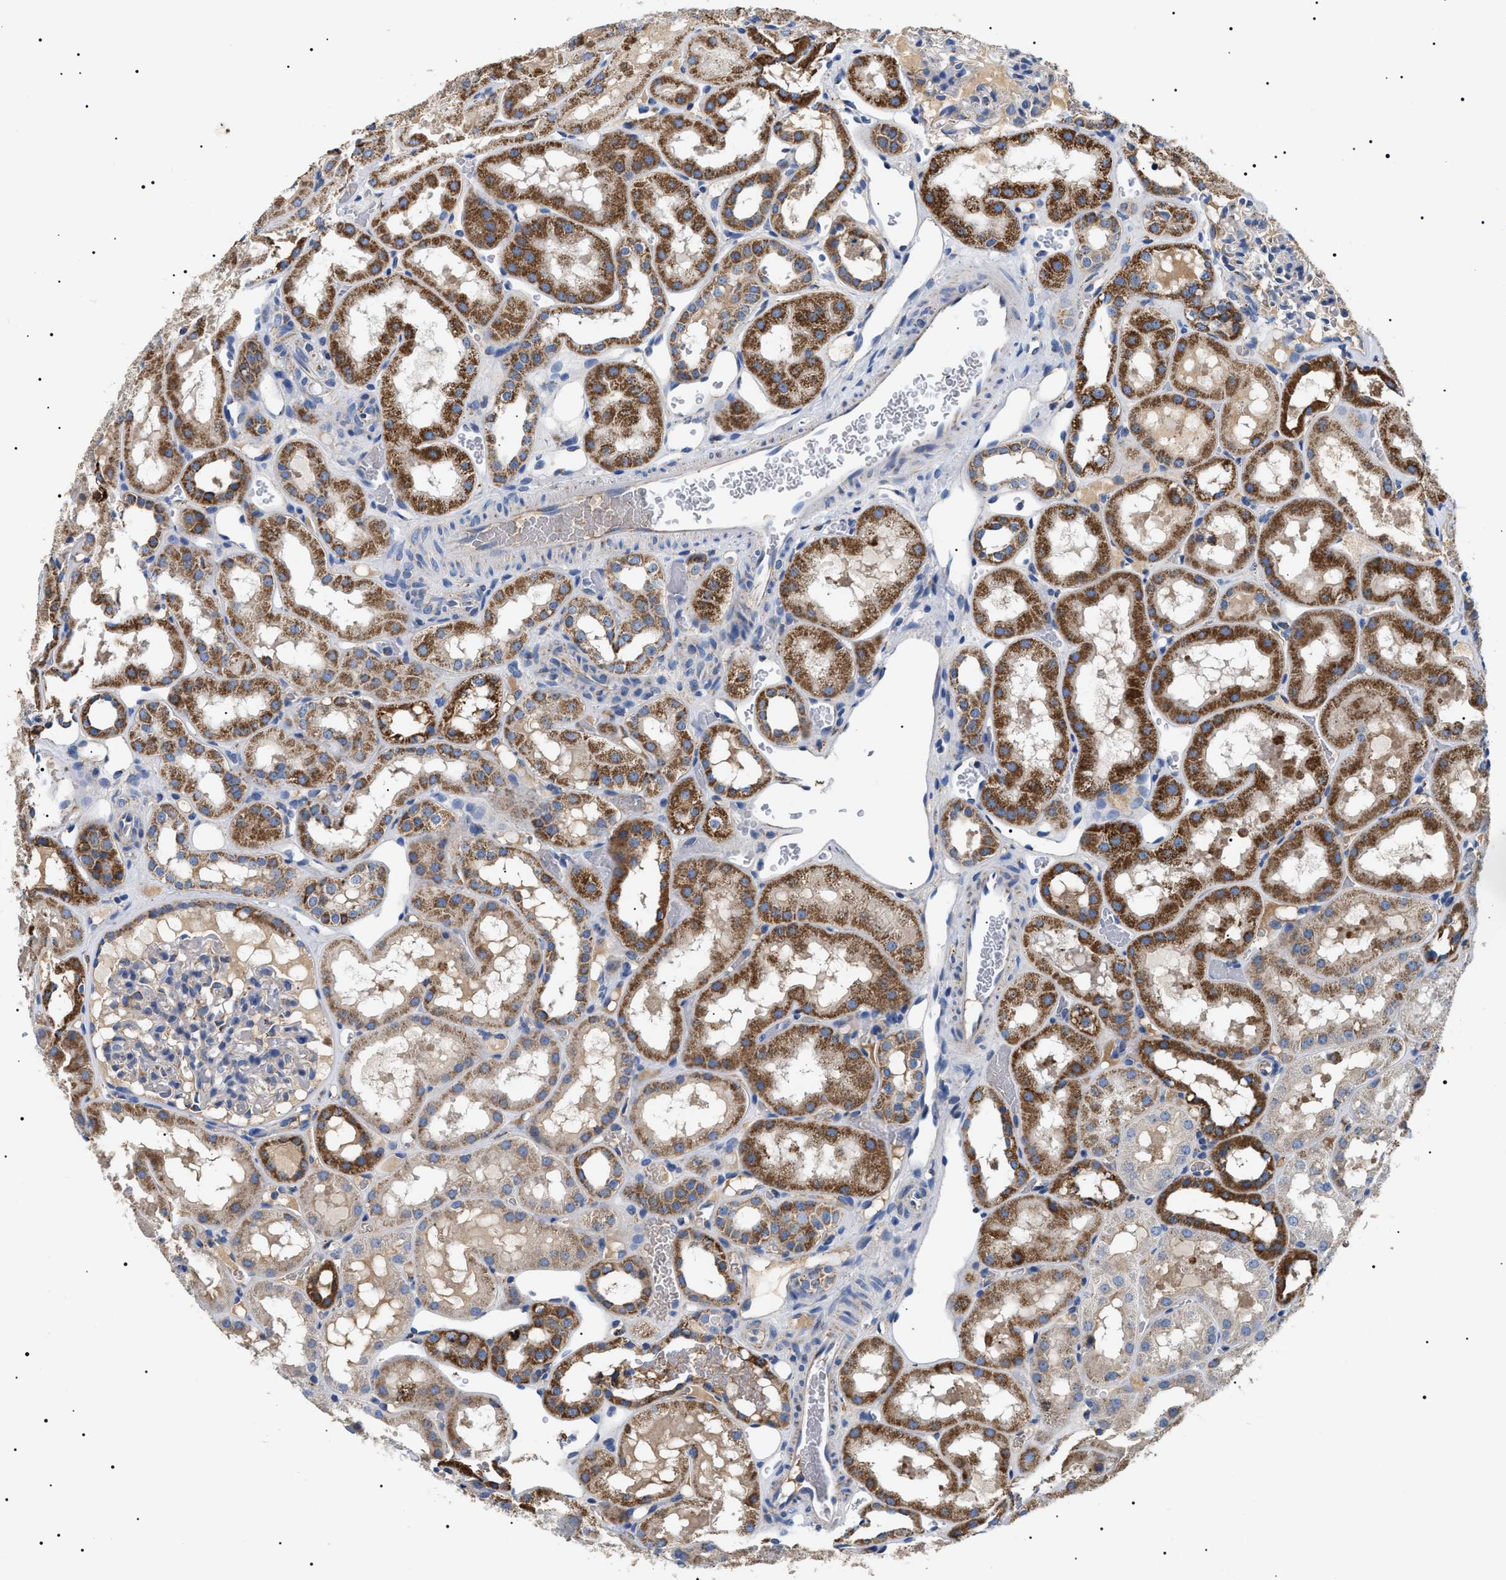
{"staining": {"intensity": "negative", "quantity": "none", "location": "none"}, "tissue": "kidney", "cell_type": "Cells in glomeruli", "image_type": "normal", "snomed": [{"axis": "morphology", "description": "Normal tissue, NOS"}, {"axis": "topography", "description": "Kidney"}, {"axis": "topography", "description": "Urinary bladder"}], "caption": "This is an IHC micrograph of benign human kidney. There is no expression in cells in glomeruli.", "gene": "OXSM", "patient": {"sex": "male", "age": 16}}